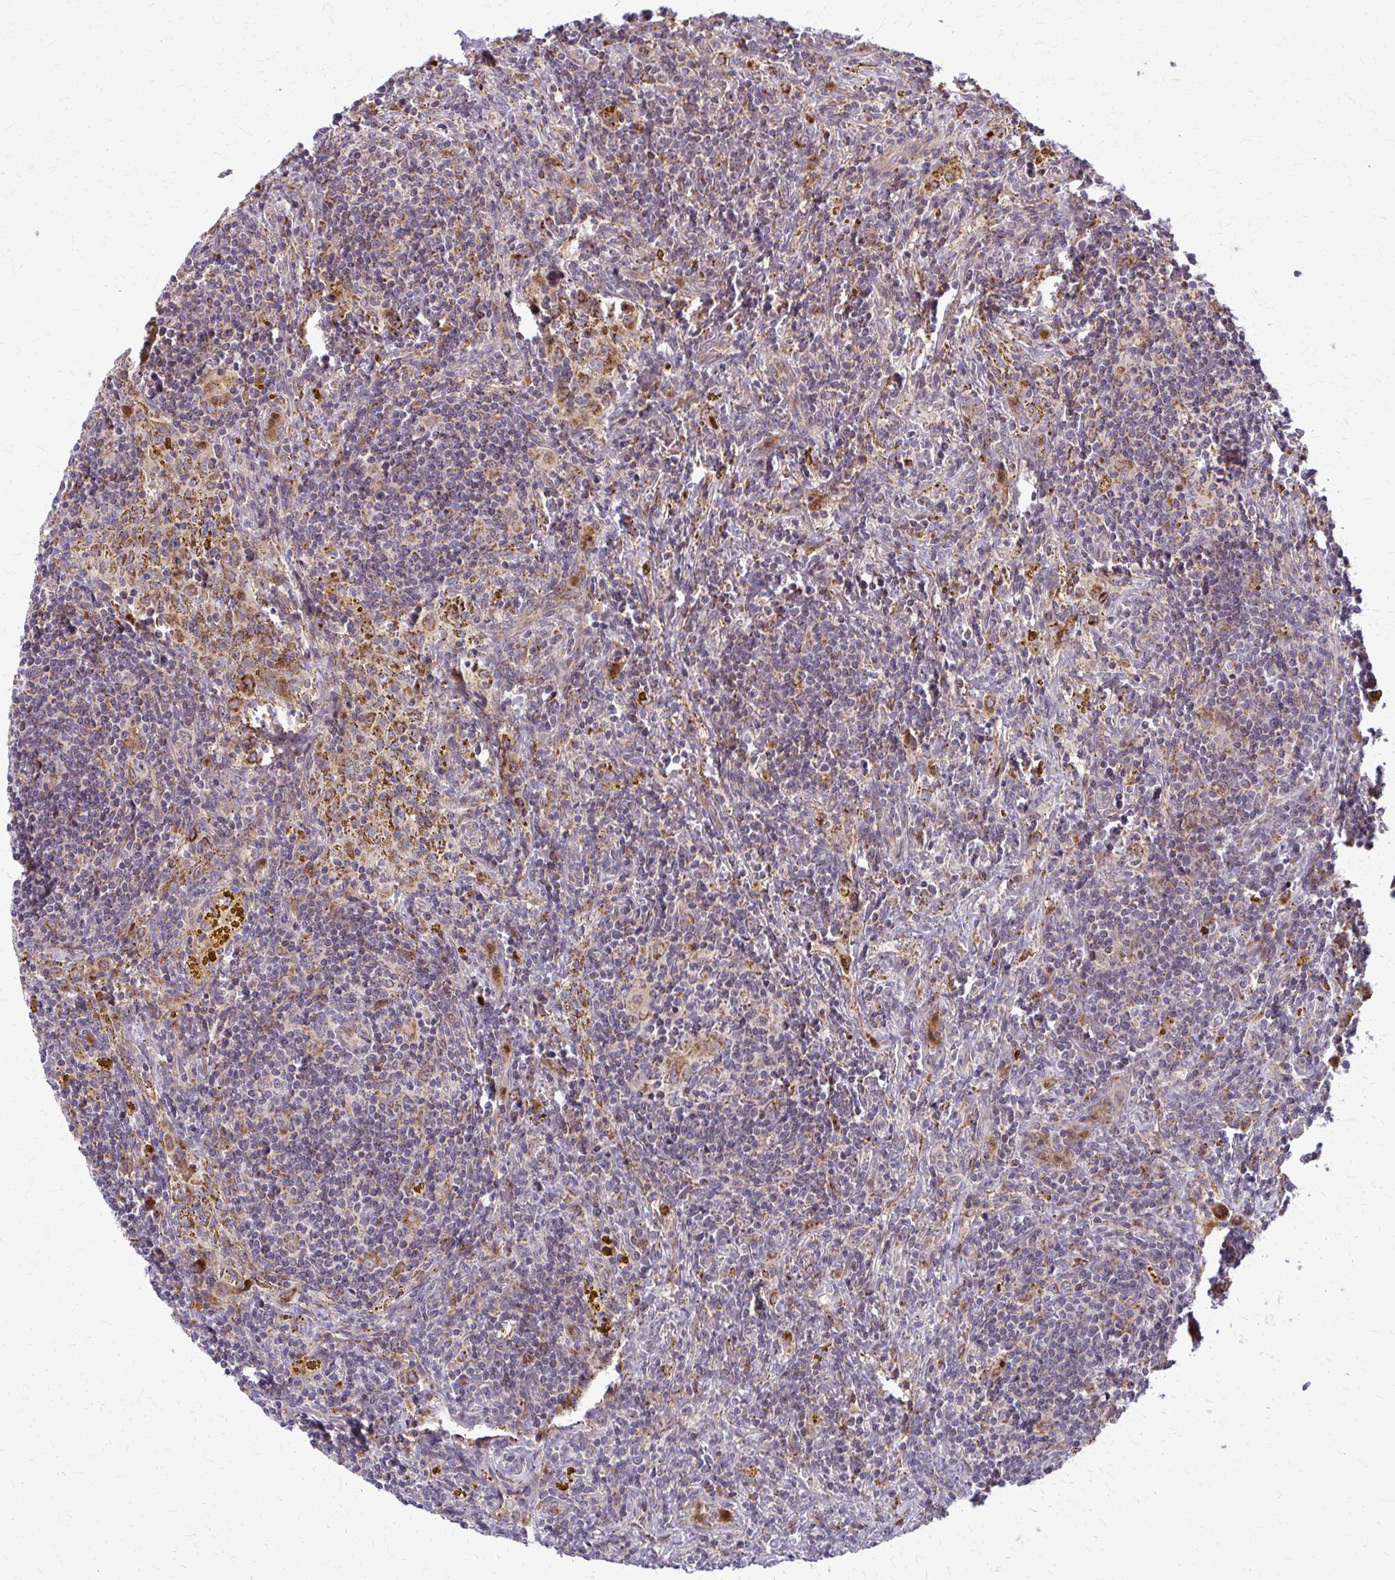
{"staining": {"intensity": "negative", "quantity": "none", "location": "none"}, "tissue": "lymphoma", "cell_type": "Tumor cells", "image_type": "cancer", "snomed": [{"axis": "morphology", "description": "Malignant lymphoma, non-Hodgkin's type, Low grade"}, {"axis": "topography", "description": "Spleen"}], "caption": "Photomicrograph shows no protein staining in tumor cells of lymphoma tissue.", "gene": "MCCC1", "patient": {"sex": "female", "age": 70}}